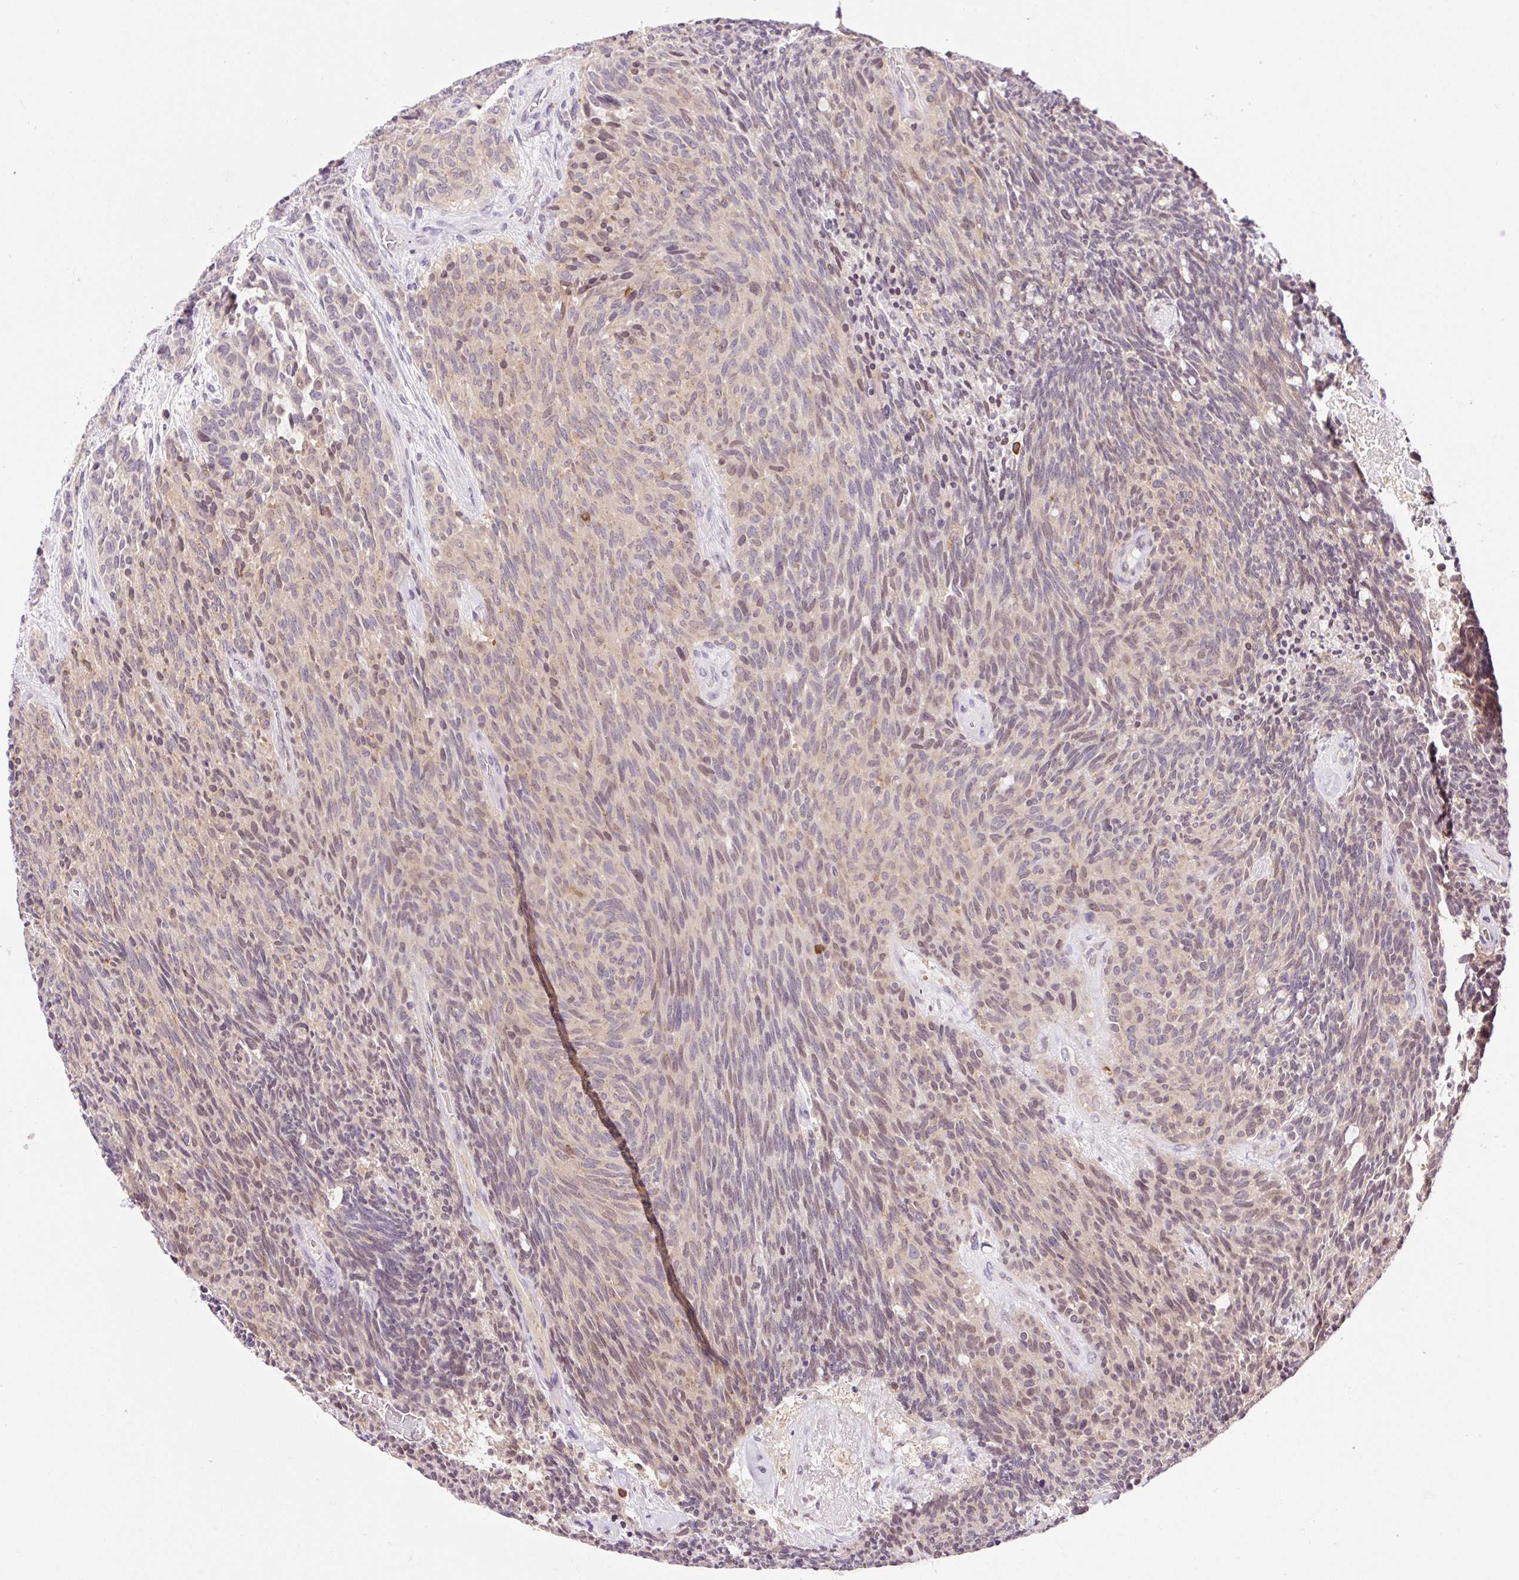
{"staining": {"intensity": "moderate", "quantity": "<25%", "location": "nuclear"}, "tissue": "carcinoid", "cell_type": "Tumor cells", "image_type": "cancer", "snomed": [{"axis": "morphology", "description": "Carcinoid, malignant, NOS"}, {"axis": "topography", "description": "Pancreas"}], "caption": "Tumor cells reveal low levels of moderate nuclear expression in approximately <25% of cells in human carcinoid (malignant).", "gene": "CARD11", "patient": {"sex": "female", "age": 54}}